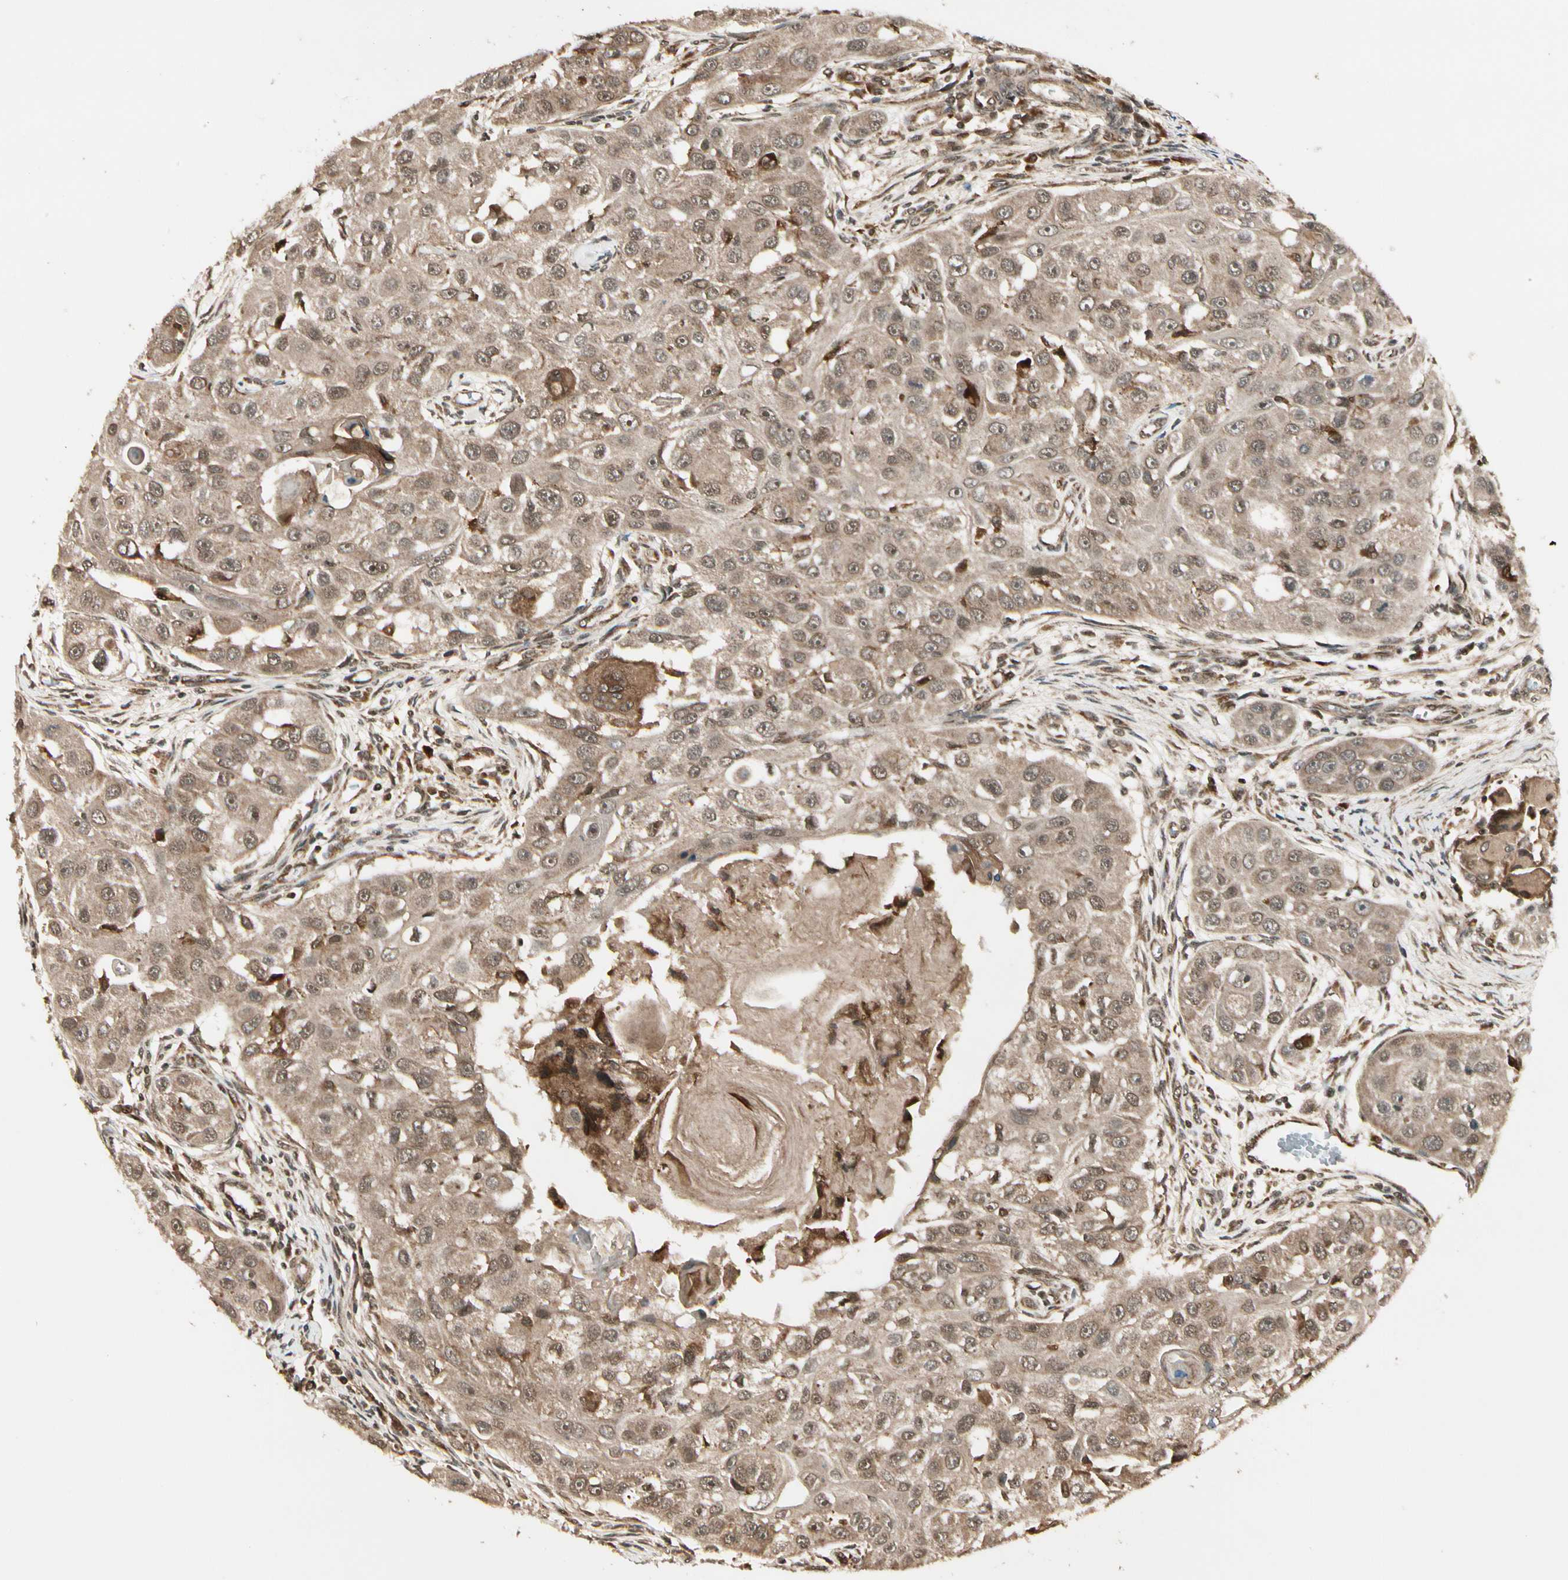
{"staining": {"intensity": "moderate", "quantity": ">75%", "location": "cytoplasmic/membranous"}, "tissue": "head and neck cancer", "cell_type": "Tumor cells", "image_type": "cancer", "snomed": [{"axis": "morphology", "description": "Normal tissue, NOS"}, {"axis": "morphology", "description": "Squamous cell carcinoma, NOS"}, {"axis": "topography", "description": "Skeletal muscle"}, {"axis": "topography", "description": "Head-Neck"}], "caption": "About >75% of tumor cells in human head and neck cancer (squamous cell carcinoma) show moderate cytoplasmic/membranous protein staining as visualized by brown immunohistochemical staining.", "gene": "GLUL", "patient": {"sex": "male", "age": 51}}